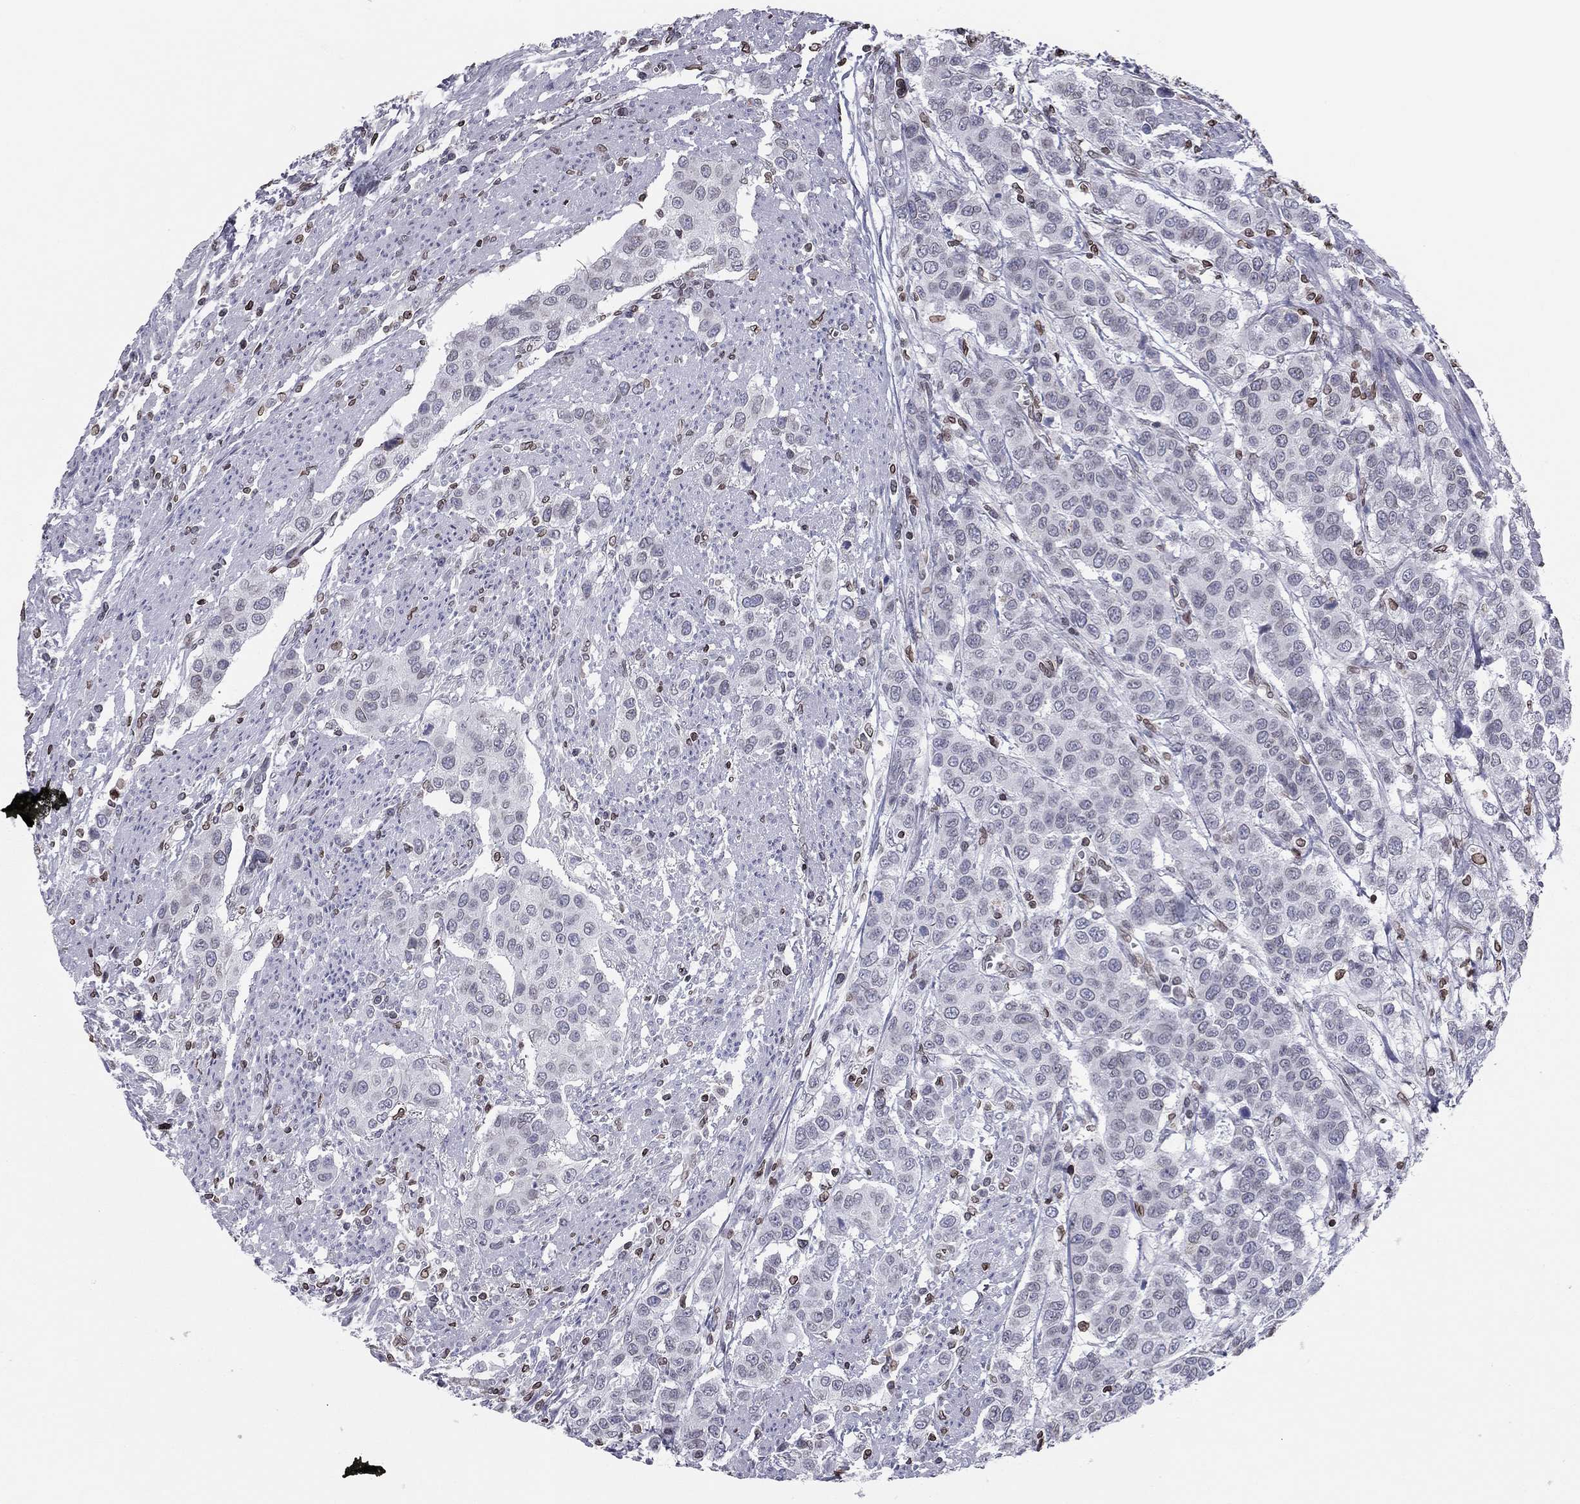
{"staining": {"intensity": "negative", "quantity": "none", "location": "none"}, "tissue": "urothelial cancer", "cell_type": "Tumor cells", "image_type": "cancer", "snomed": [{"axis": "morphology", "description": "Urothelial carcinoma, High grade"}, {"axis": "topography", "description": "Urinary bladder"}], "caption": "A high-resolution photomicrograph shows IHC staining of urothelial cancer, which shows no significant staining in tumor cells.", "gene": "ESPL1", "patient": {"sex": "female", "age": 58}}